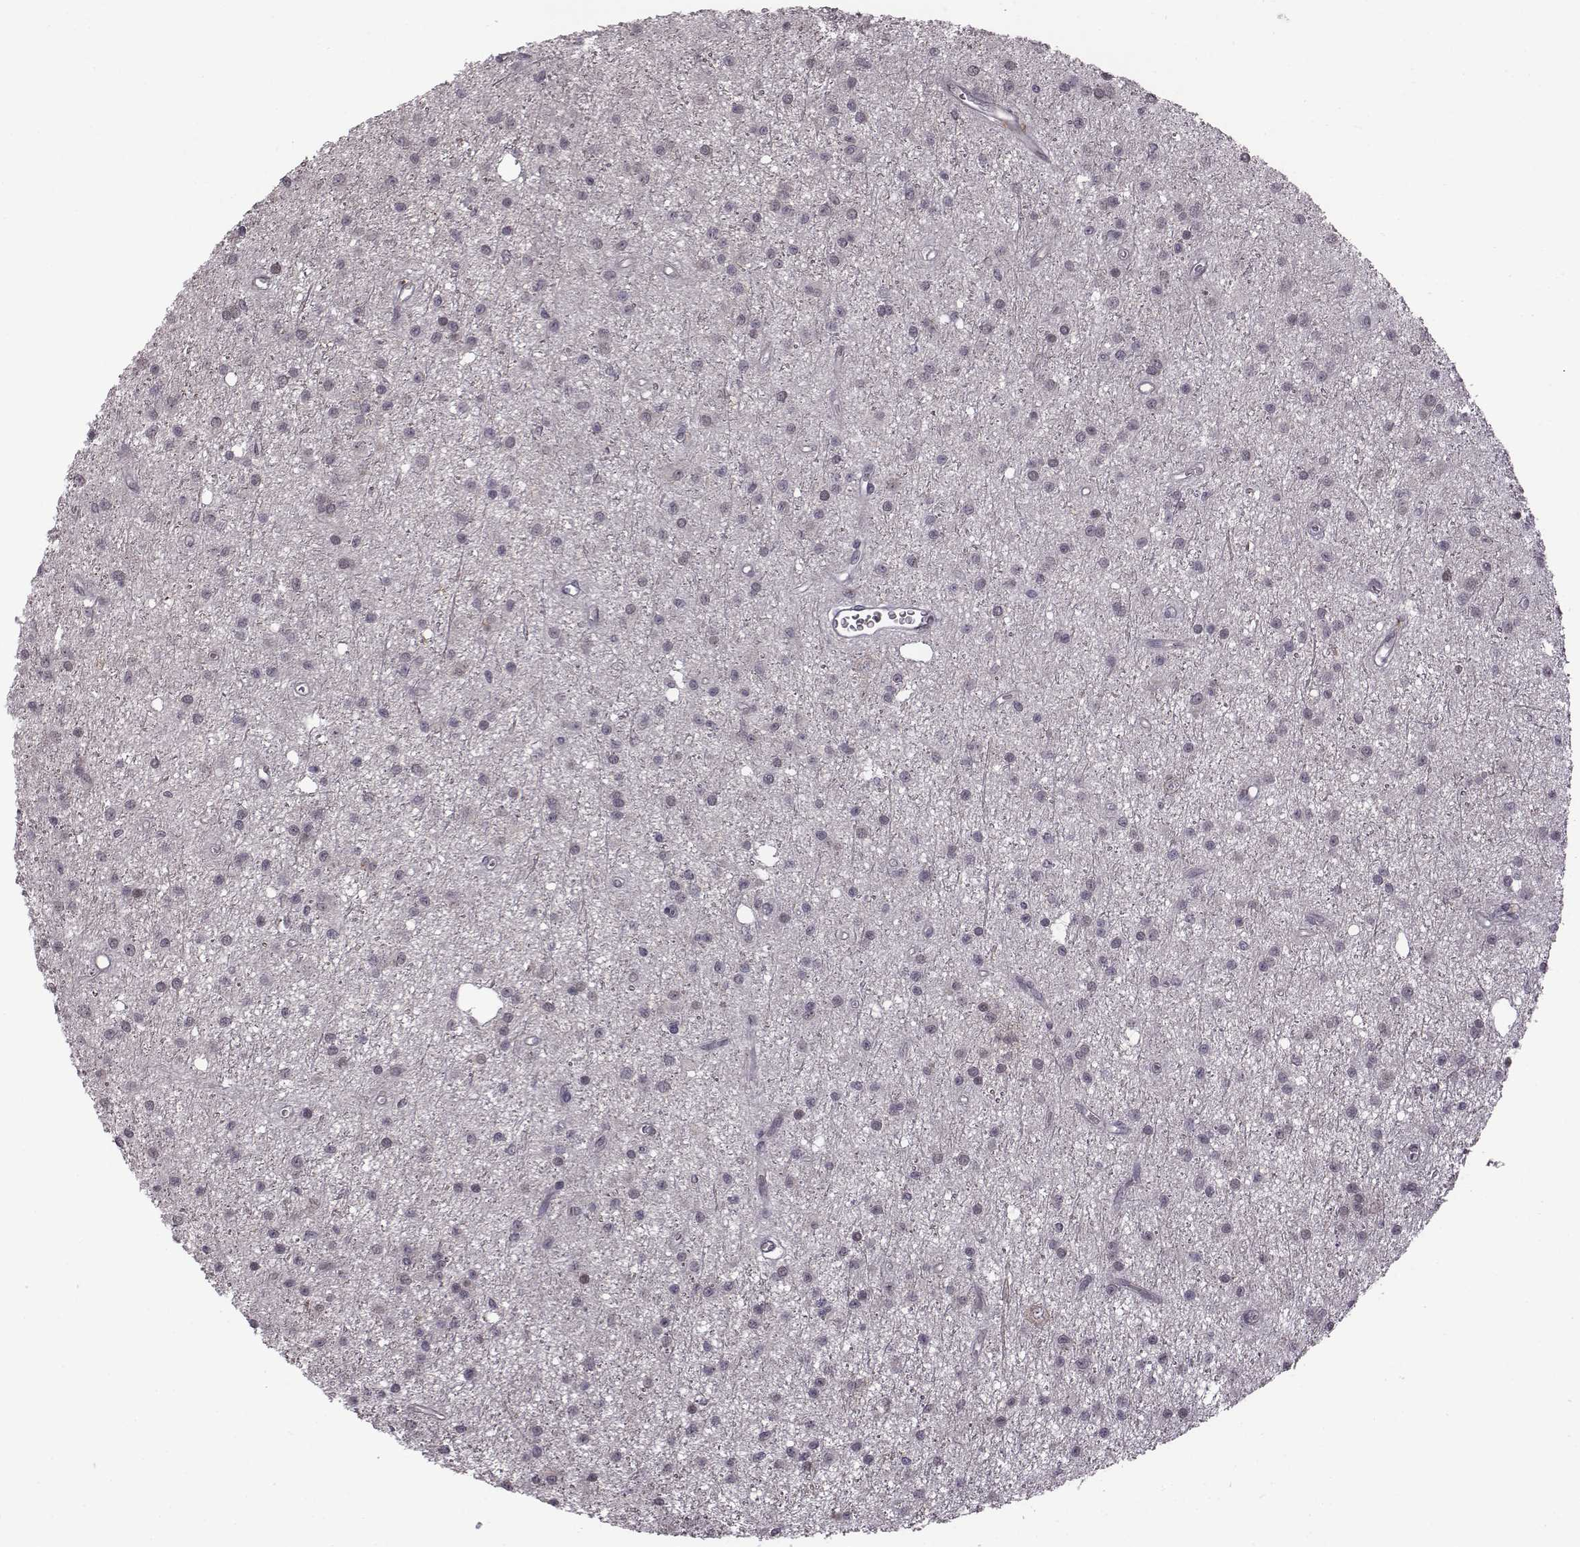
{"staining": {"intensity": "negative", "quantity": "none", "location": "none"}, "tissue": "glioma", "cell_type": "Tumor cells", "image_type": "cancer", "snomed": [{"axis": "morphology", "description": "Glioma, malignant, Low grade"}, {"axis": "topography", "description": "Brain"}], "caption": "DAB (3,3'-diaminobenzidine) immunohistochemical staining of human malignant glioma (low-grade) exhibits no significant expression in tumor cells.", "gene": "BICDL1", "patient": {"sex": "male", "age": 27}}